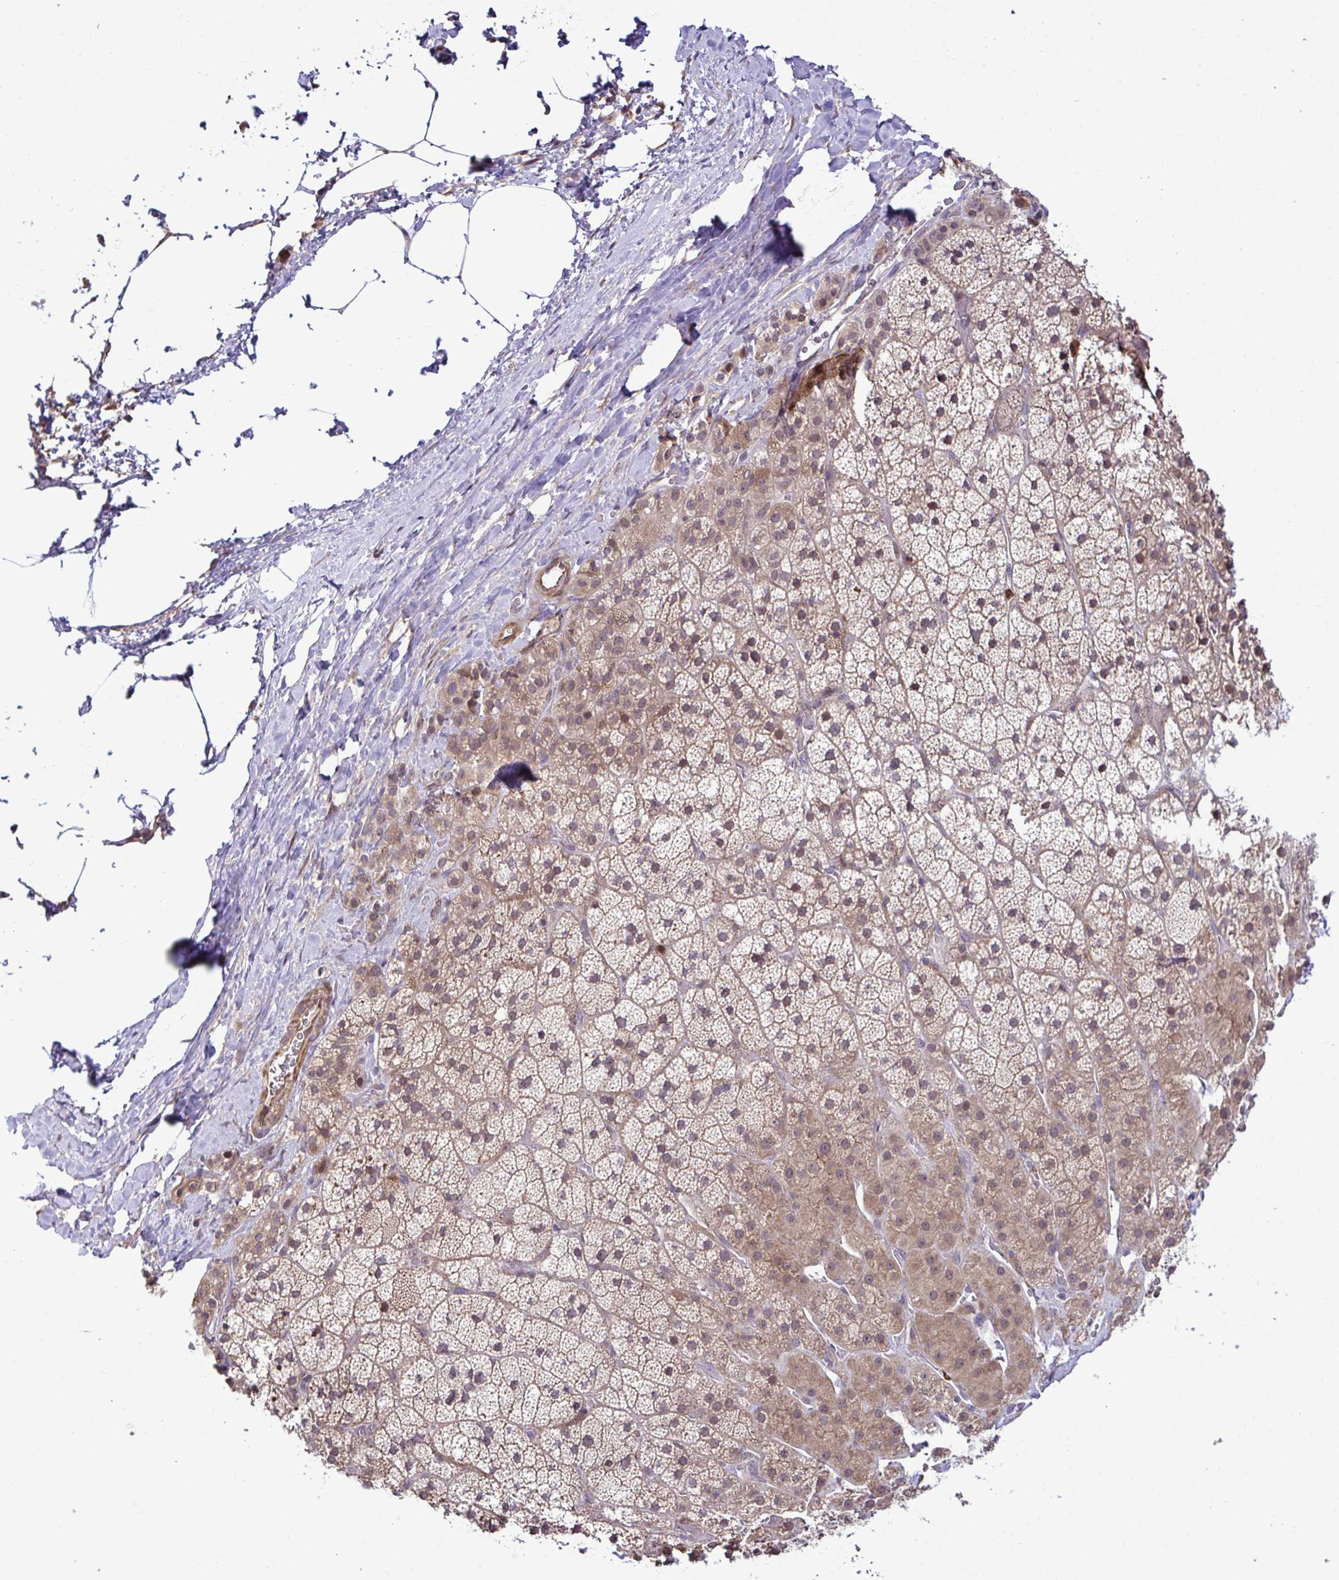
{"staining": {"intensity": "moderate", "quantity": "25%-75%", "location": "cytoplasmic/membranous"}, "tissue": "adrenal gland", "cell_type": "Glandular cells", "image_type": "normal", "snomed": [{"axis": "morphology", "description": "Normal tissue, NOS"}, {"axis": "topography", "description": "Adrenal gland"}], "caption": "High-power microscopy captured an IHC micrograph of benign adrenal gland, revealing moderate cytoplasmic/membranous positivity in approximately 25%-75% of glandular cells.", "gene": "CMPK1", "patient": {"sex": "male", "age": 57}}